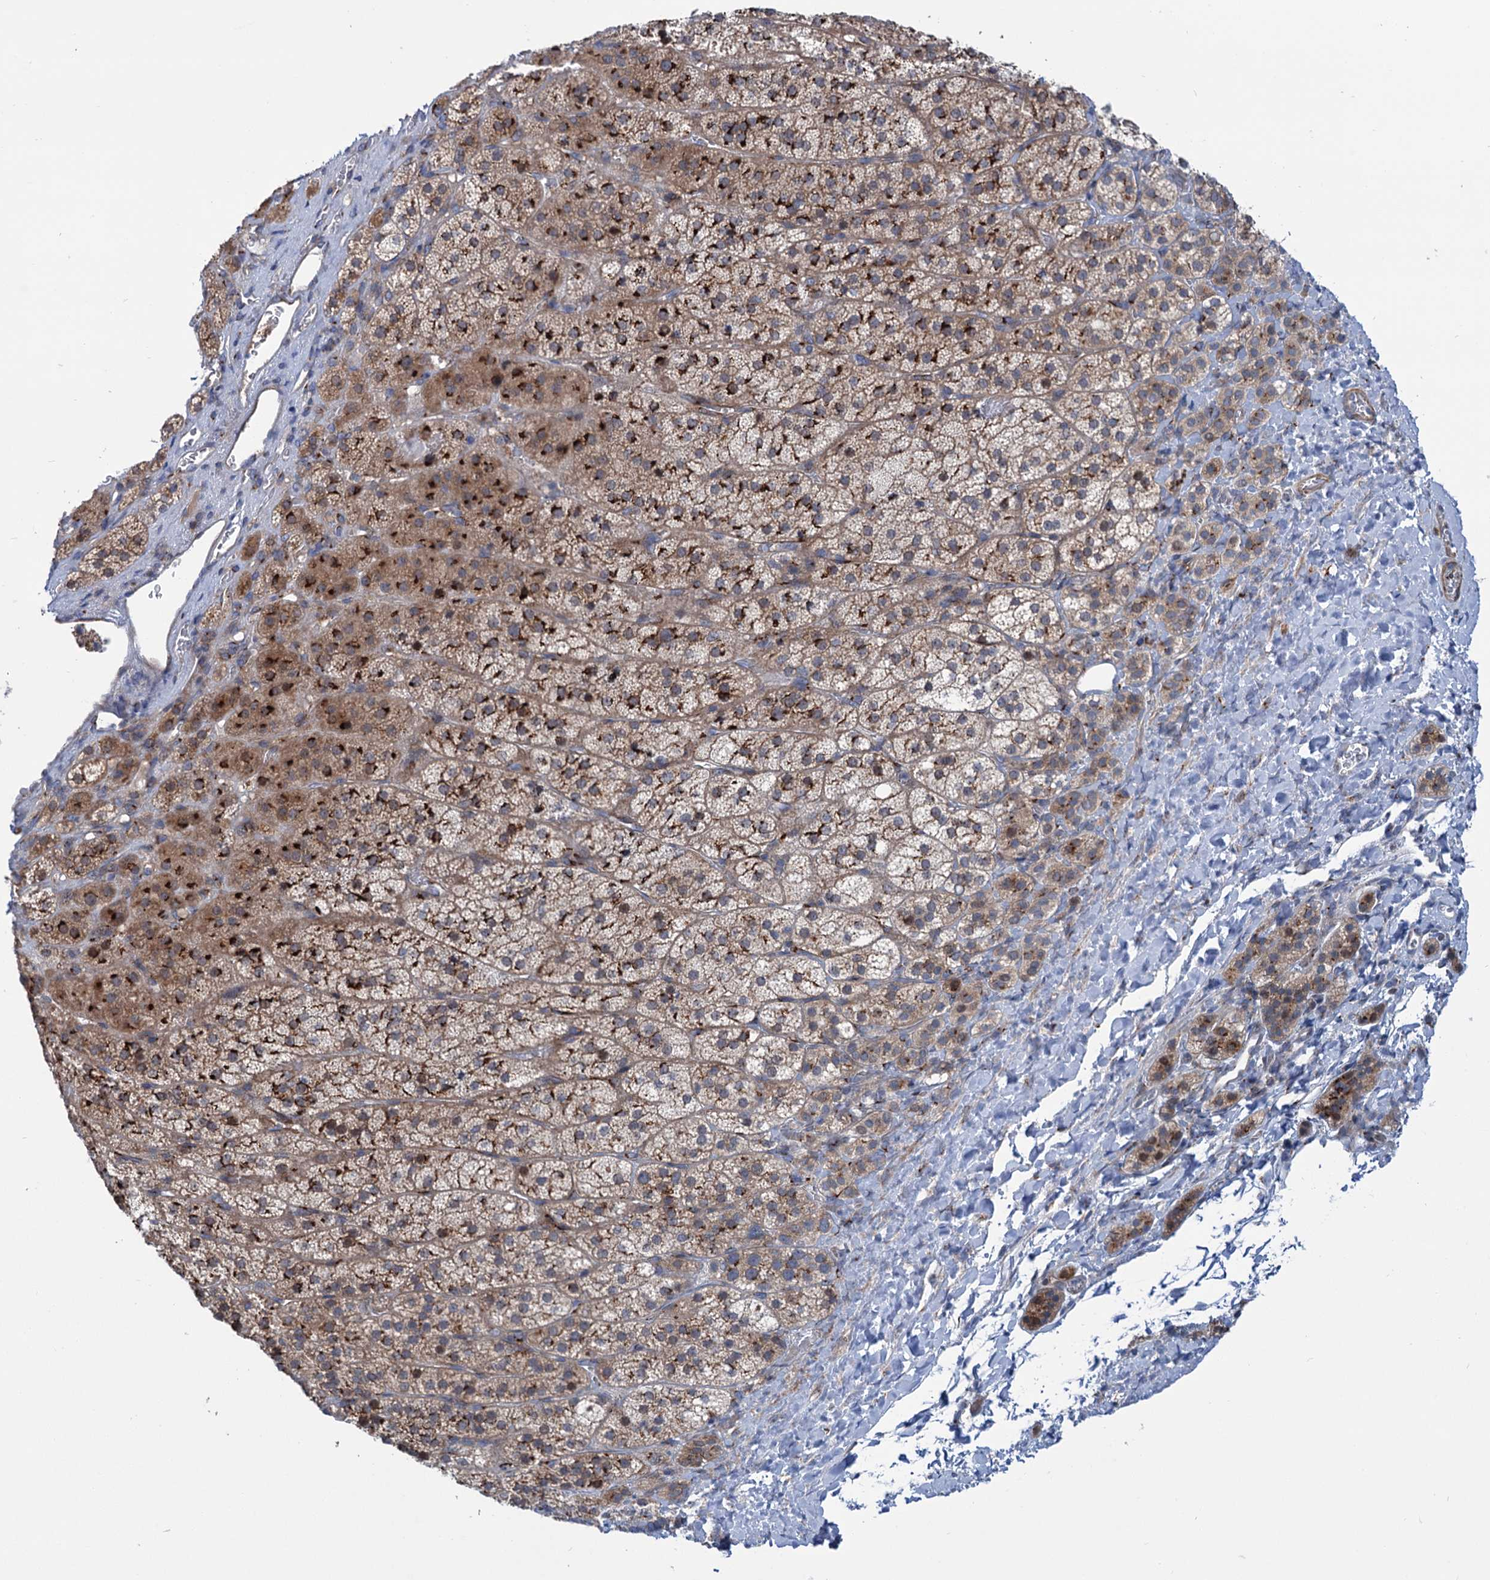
{"staining": {"intensity": "strong", "quantity": "25%-75%", "location": "cytoplasmic/membranous"}, "tissue": "adrenal gland", "cell_type": "Glandular cells", "image_type": "normal", "snomed": [{"axis": "morphology", "description": "Normal tissue, NOS"}, {"axis": "topography", "description": "Adrenal gland"}], "caption": "Normal adrenal gland reveals strong cytoplasmic/membranous expression in approximately 25%-75% of glandular cells, visualized by immunohistochemistry.", "gene": "ELP4", "patient": {"sex": "female", "age": 44}}